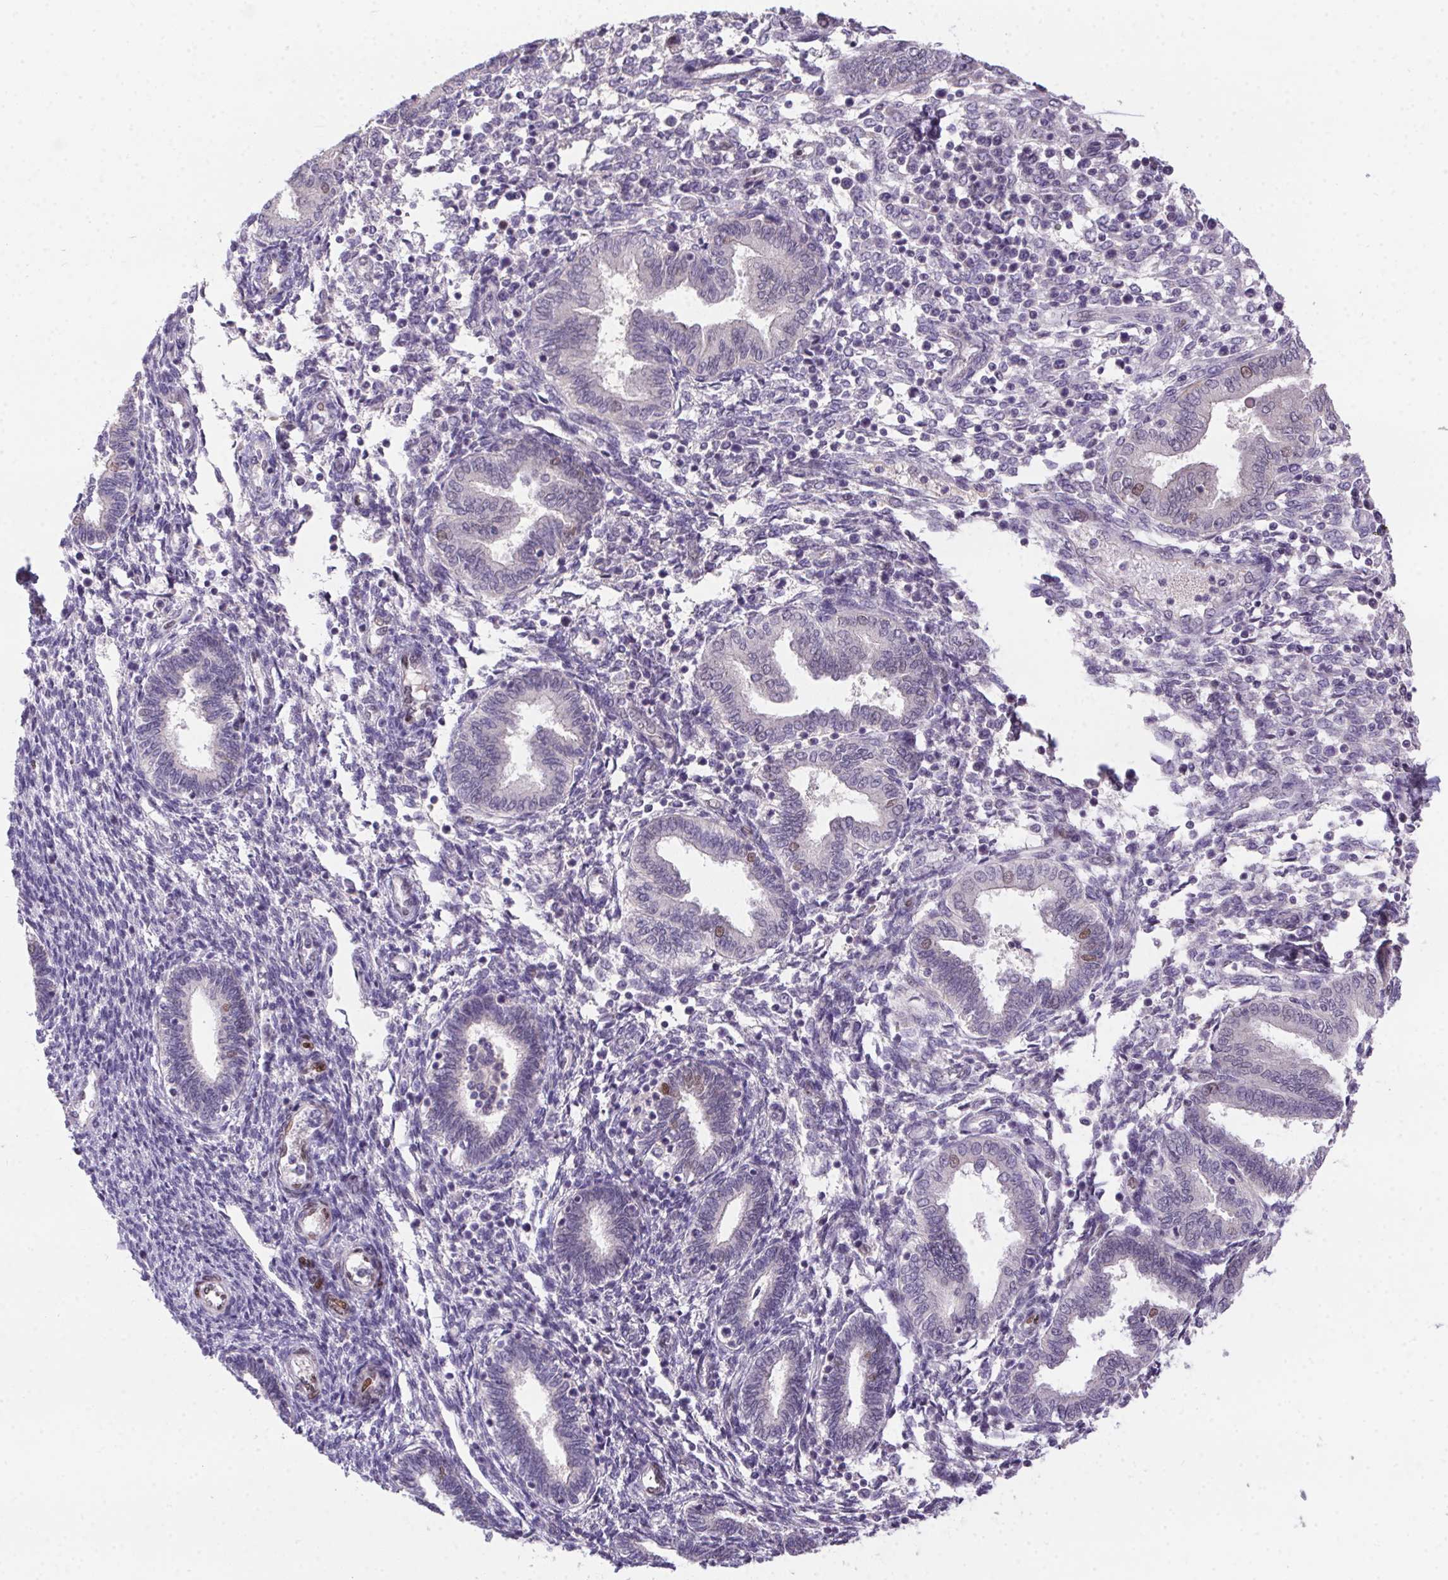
{"staining": {"intensity": "negative", "quantity": "none", "location": "none"}, "tissue": "endometrium", "cell_type": "Cells in endometrial stroma", "image_type": "normal", "snomed": [{"axis": "morphology", "description": "Normal tissue, NOS"}, {"axis": "topography", "description": "Endometrium"}], "caption": "Benign endometrium was stained to show a protein in brown. There is no significant positivity in cells in endometrial stroma. Nuclei are stained in blue.", "gene": "SP9", "patient": {"sex": "female", "age": 42}}